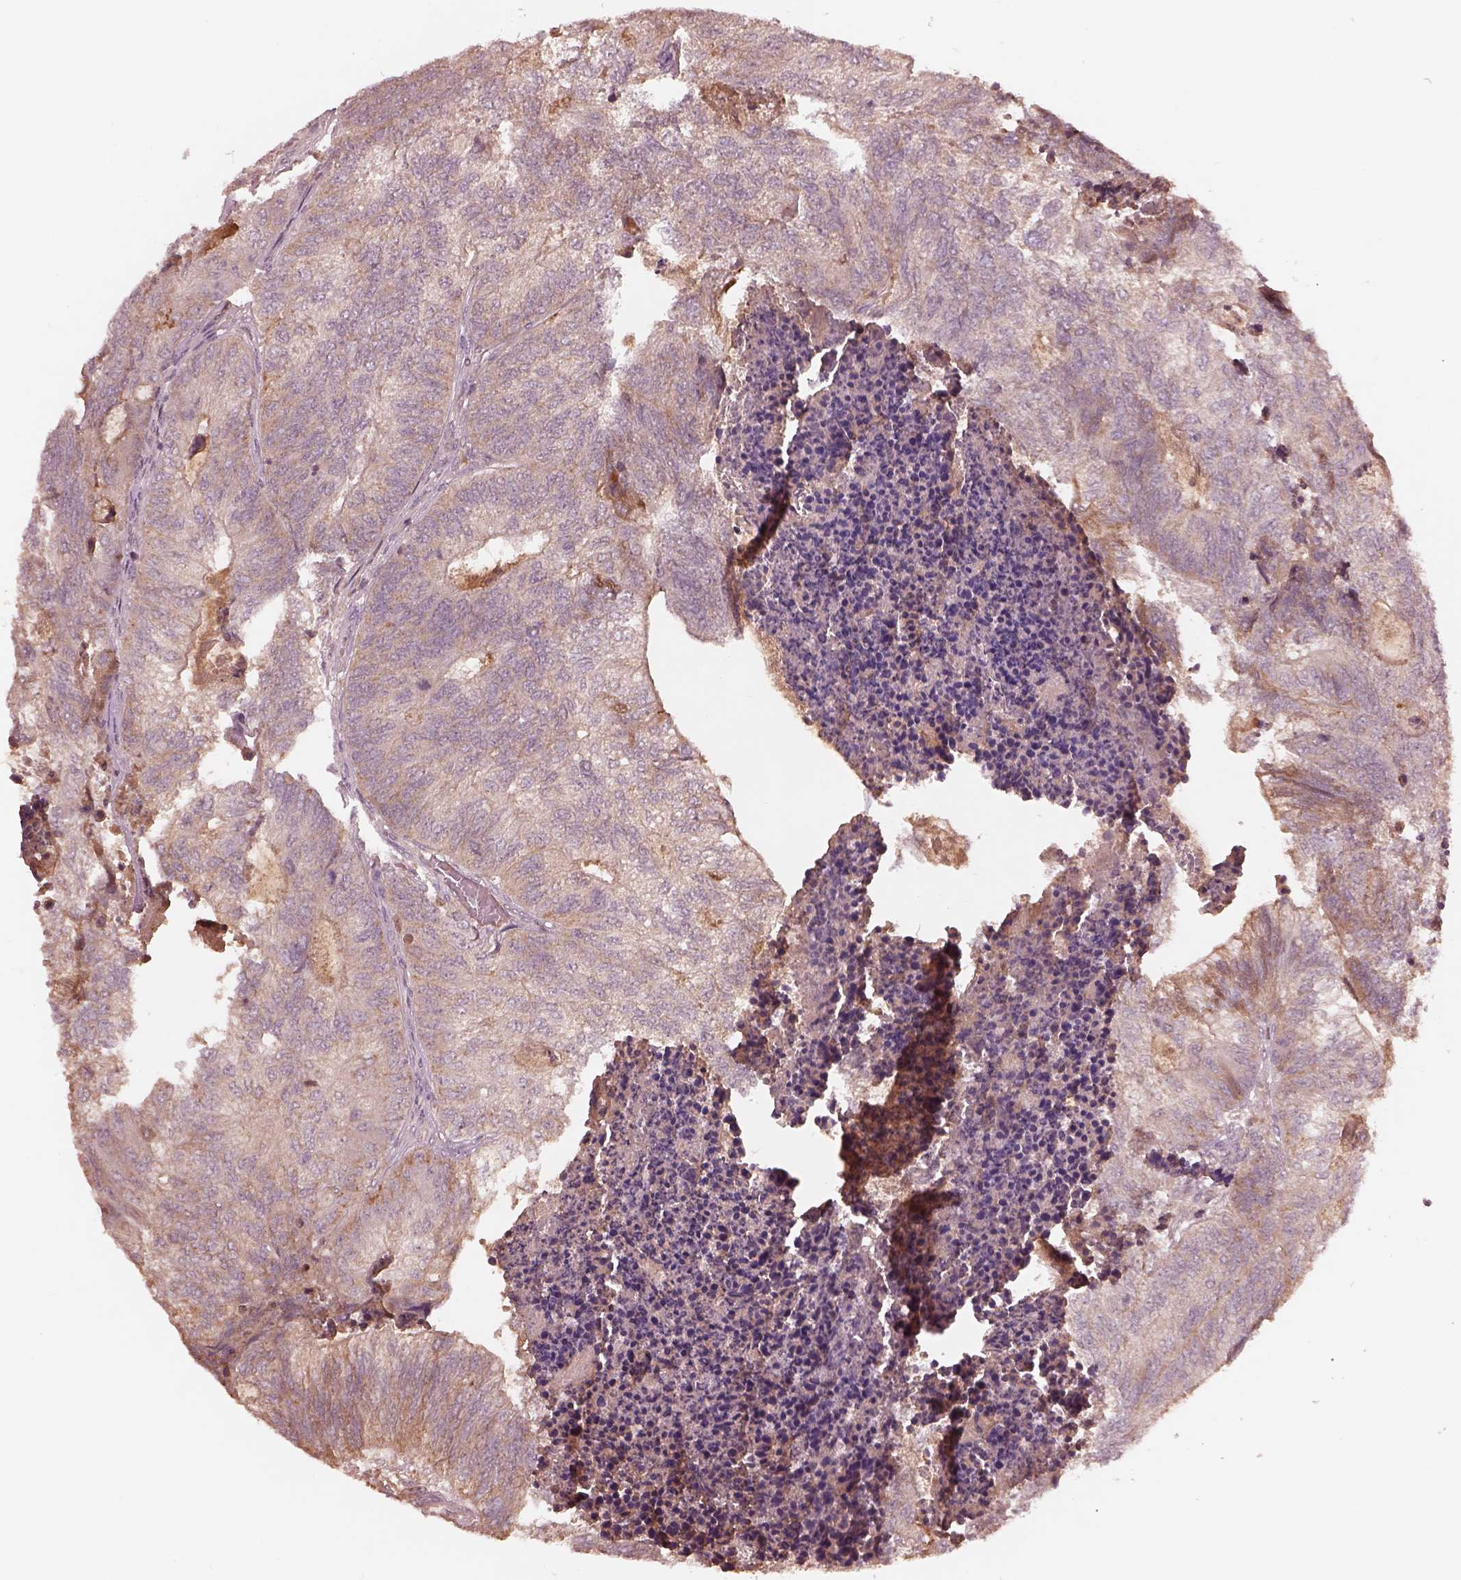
{"staining": {"intensity": "negative", "quantity": "none", "location": "none"}, "tissue": "colorectal cancer", "cell_type": "Tumor cells", "image_type": "cancer", "snomed": [{"axis": "morphology", "description": "Adenocarcinoma, NOS"}, {"axis": "topography", "description": "Colon"}], "caption": "Tumor cells show no significant protein staining in colorectal adenocarcinoma. (DAB (3,3'-diaminobenzidine) immunohistochemistry (IHC), high magnification).", "gene": "TF", "patient": {"sex": "female", "age": 67}}